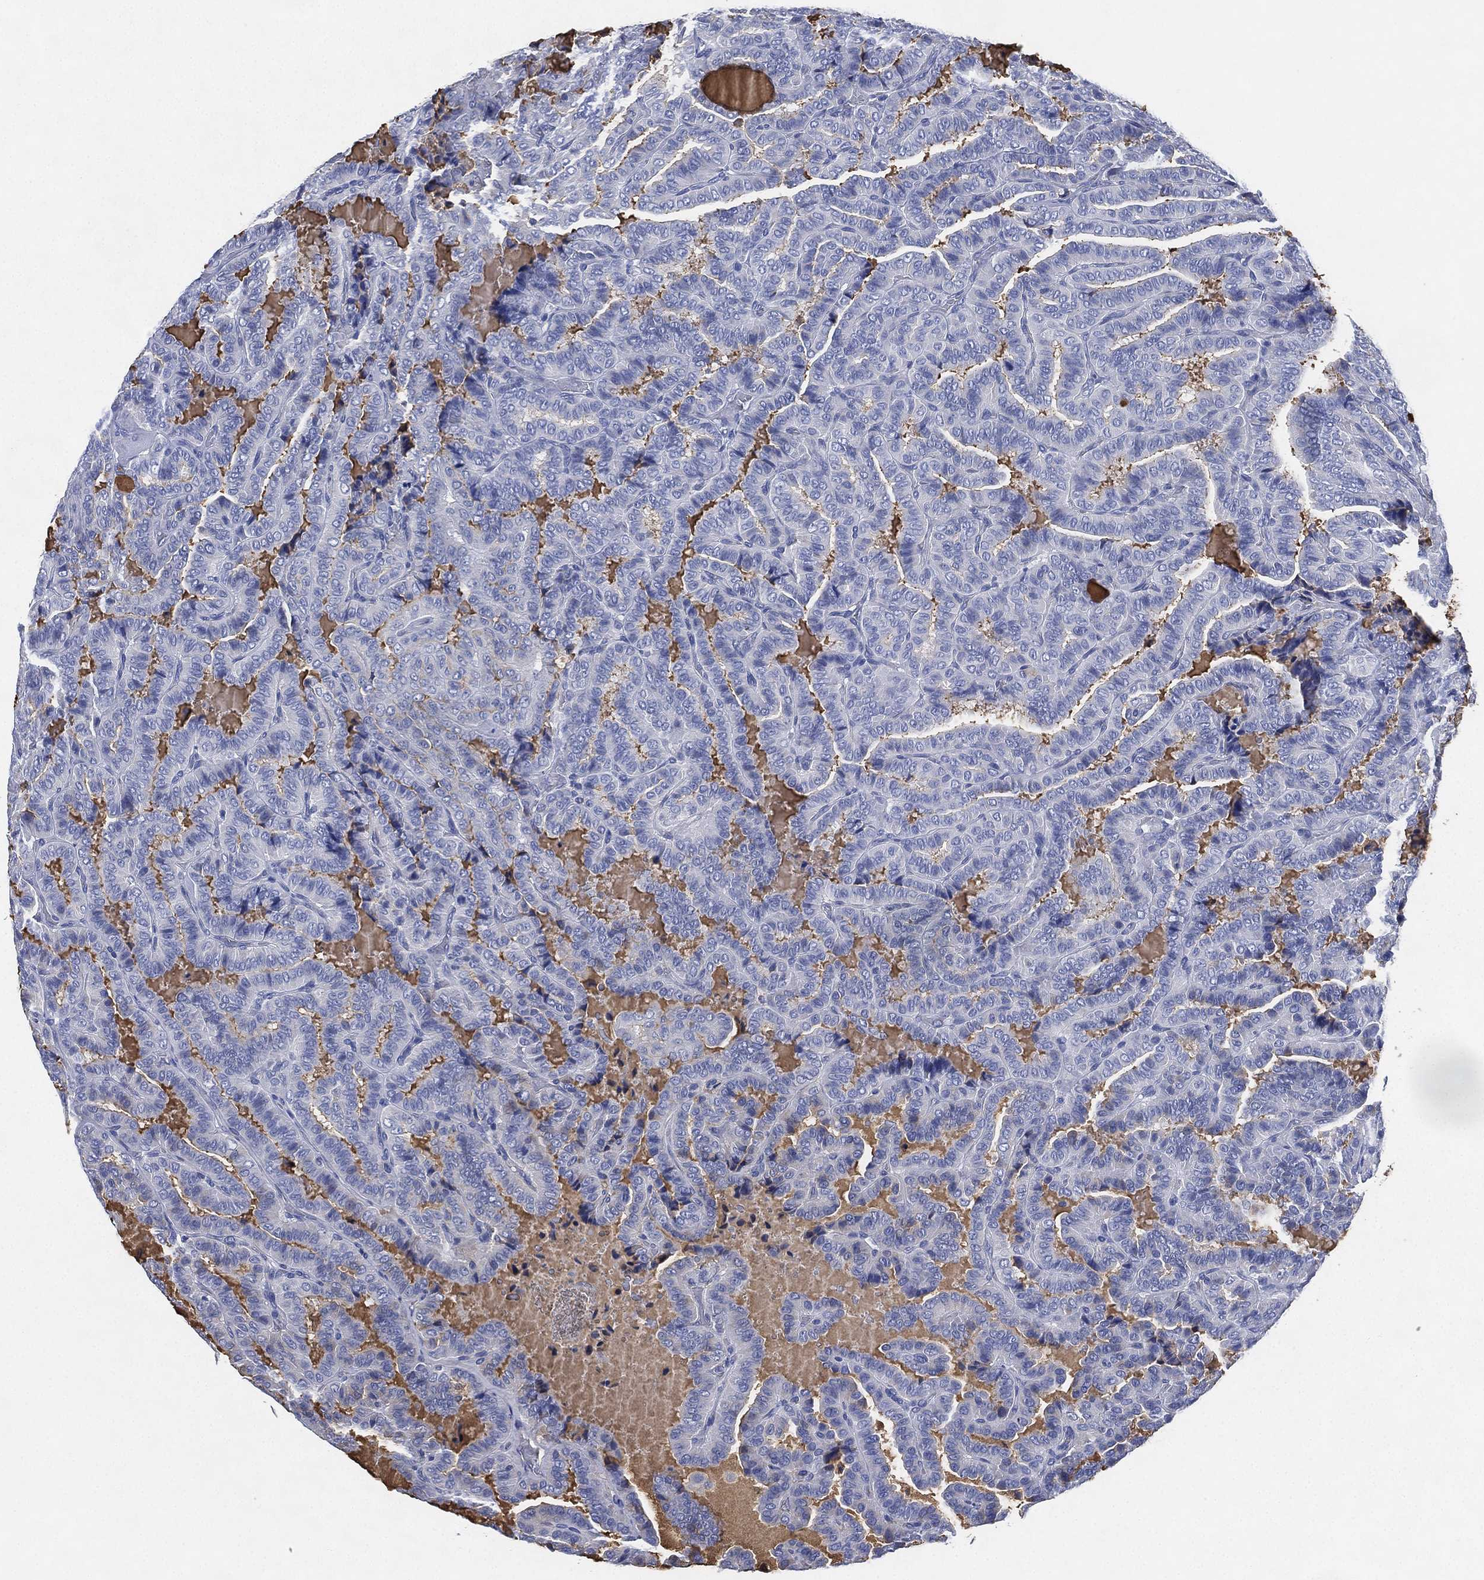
{"staining": {"intensity": "negative", "quantity": "none", "location": "none"}, "tissue": "thyroid cancer", "cell_type": "Tumor cells", "image_type": "cancer", "snomed": [{"axis": "morphology", "description": "Papillary adenocarcinoma, NOS"}, {"axis": "topography", "description": "Thyroid gland"}], "caption": "High magnification brightfield microscopy of thyroid cancer (papillary adenocarcinoma) stained with DAB (3,3'-diaminobenzidine) (brown) and counterstained with hematoxylin (blue): tumor cells show no significant expression.", "gene": "CCDC70", "patient": {"sex": "female", "age": 39}}